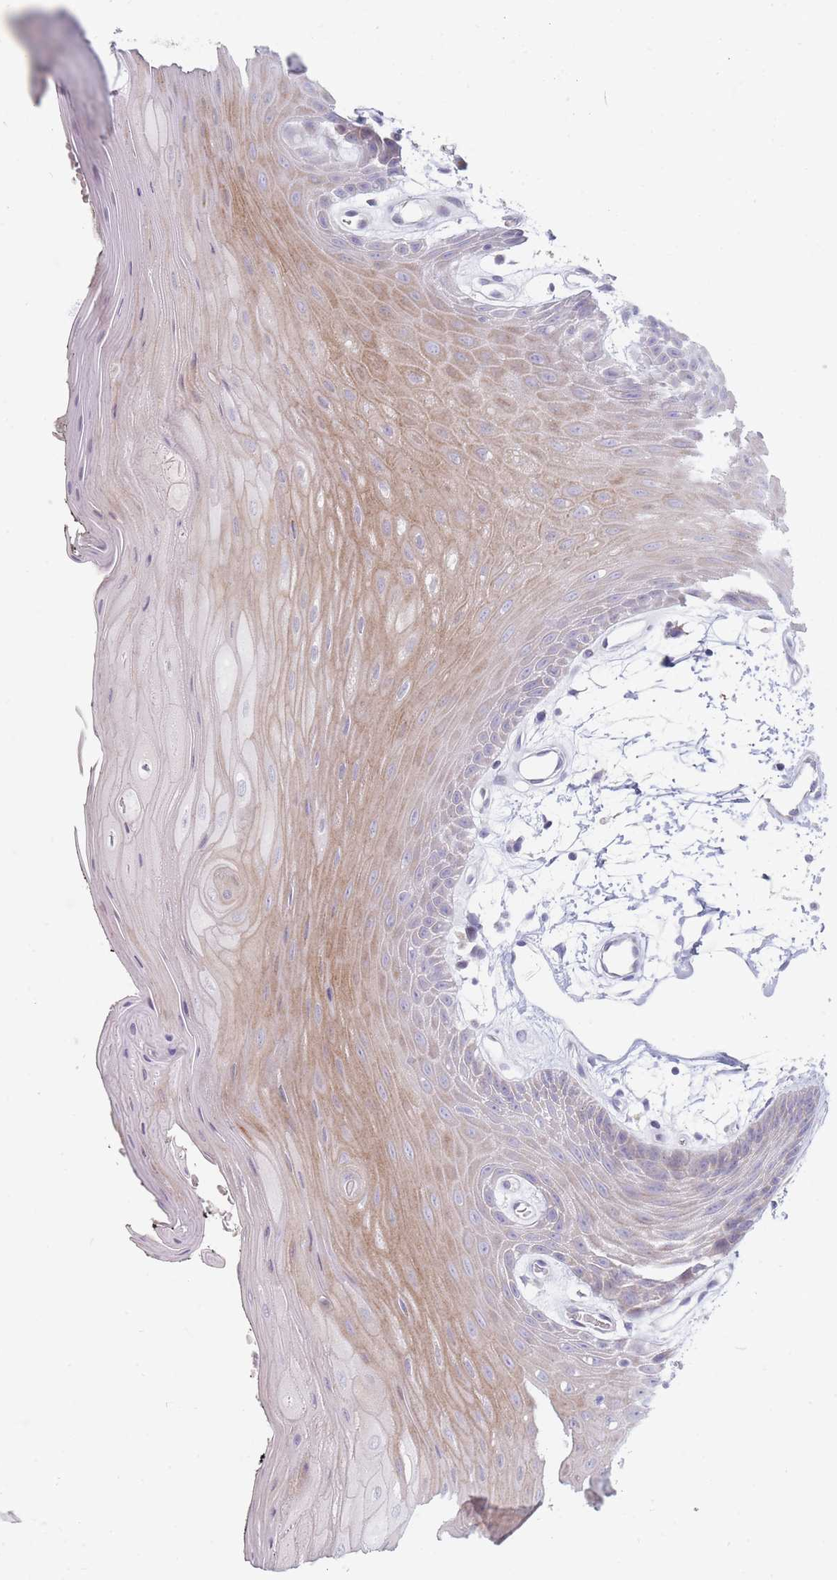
{"staining": {"intensity": "weak", "quantity": "25%-75%", "location": "cytoplasmic/membranous"}, "tissue": "oral mucosa", "cell_type": "Squamous epithelial cells", "image_type": "normal", "snomed": [{"axis": "morphology", "description": "Normal tissue, NOS"}, {"axis": "topography", "description": "Oral tissue"}, {"axis": "topography", "description": "Tounge, NOS"}], "caption": "This is an image of immunohistochemistry staining of normal oral mucosa, which shows weak expression in the cytoplasmic/membranous of squamous epithelial cells.", "gene": "SPATS1", "patient": {"sex": "female", "age": 59}}